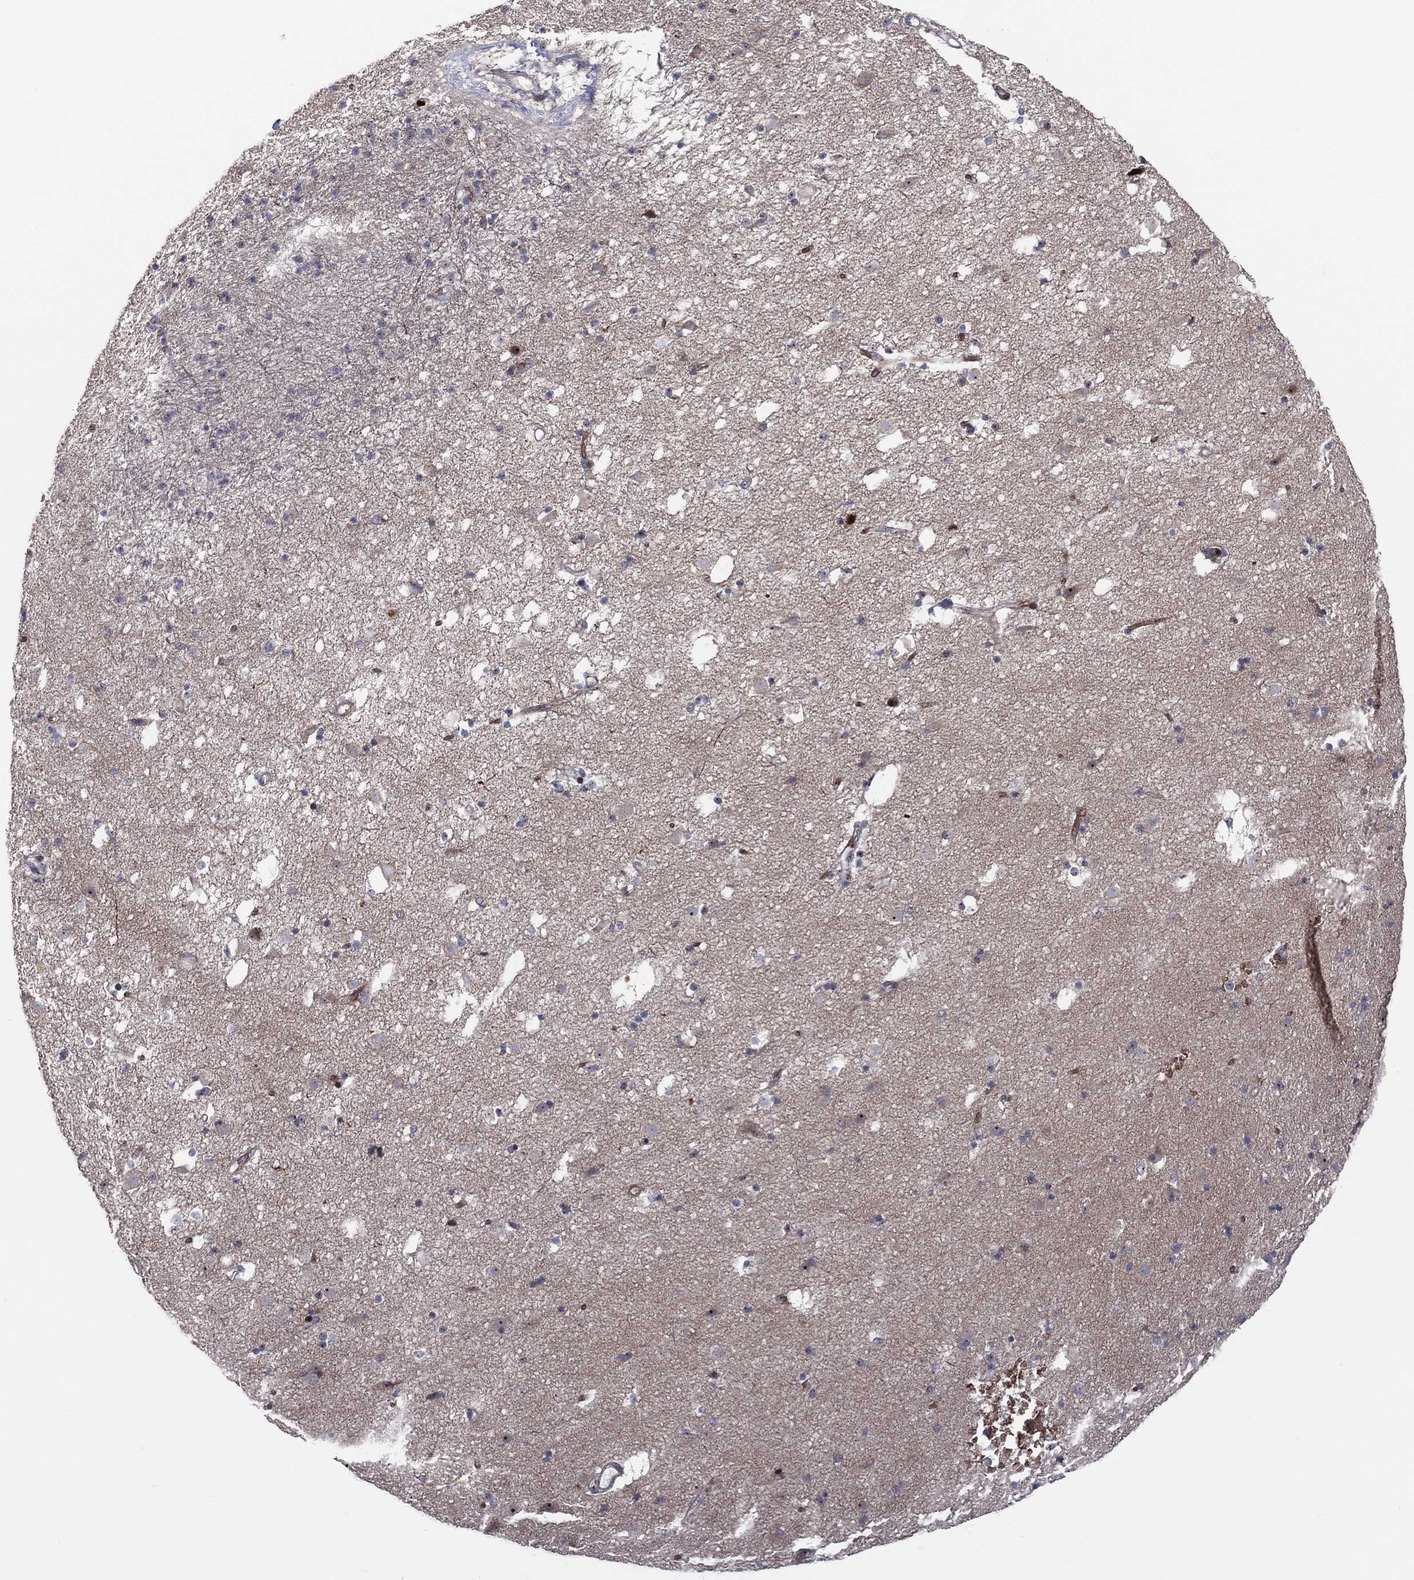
{"staining": {"intensity": "moderate", "quantity": "<25%", "location": "nuclear"}, "tissue": "caudate", "cell_type": "Glial cells", "image_type": "normal", "snomed": [{"axis": "morphology", "description": "Normal tissue, NOS"}, {"axis": "topography", "description": "Lateral ventricle wall"}], "caption": "The photomicrograph displays a brown stain indicating the presence of a protein in the nuclear of glial cells in caudate. The protein is stained brown, and the nuclei are stained in blue (DAB (3,3'-diaminobenzidine) IHC with brightfield microscopy, high magnification).", "gene": "VHL", "patient": {"sex": "male", "age": 54}}